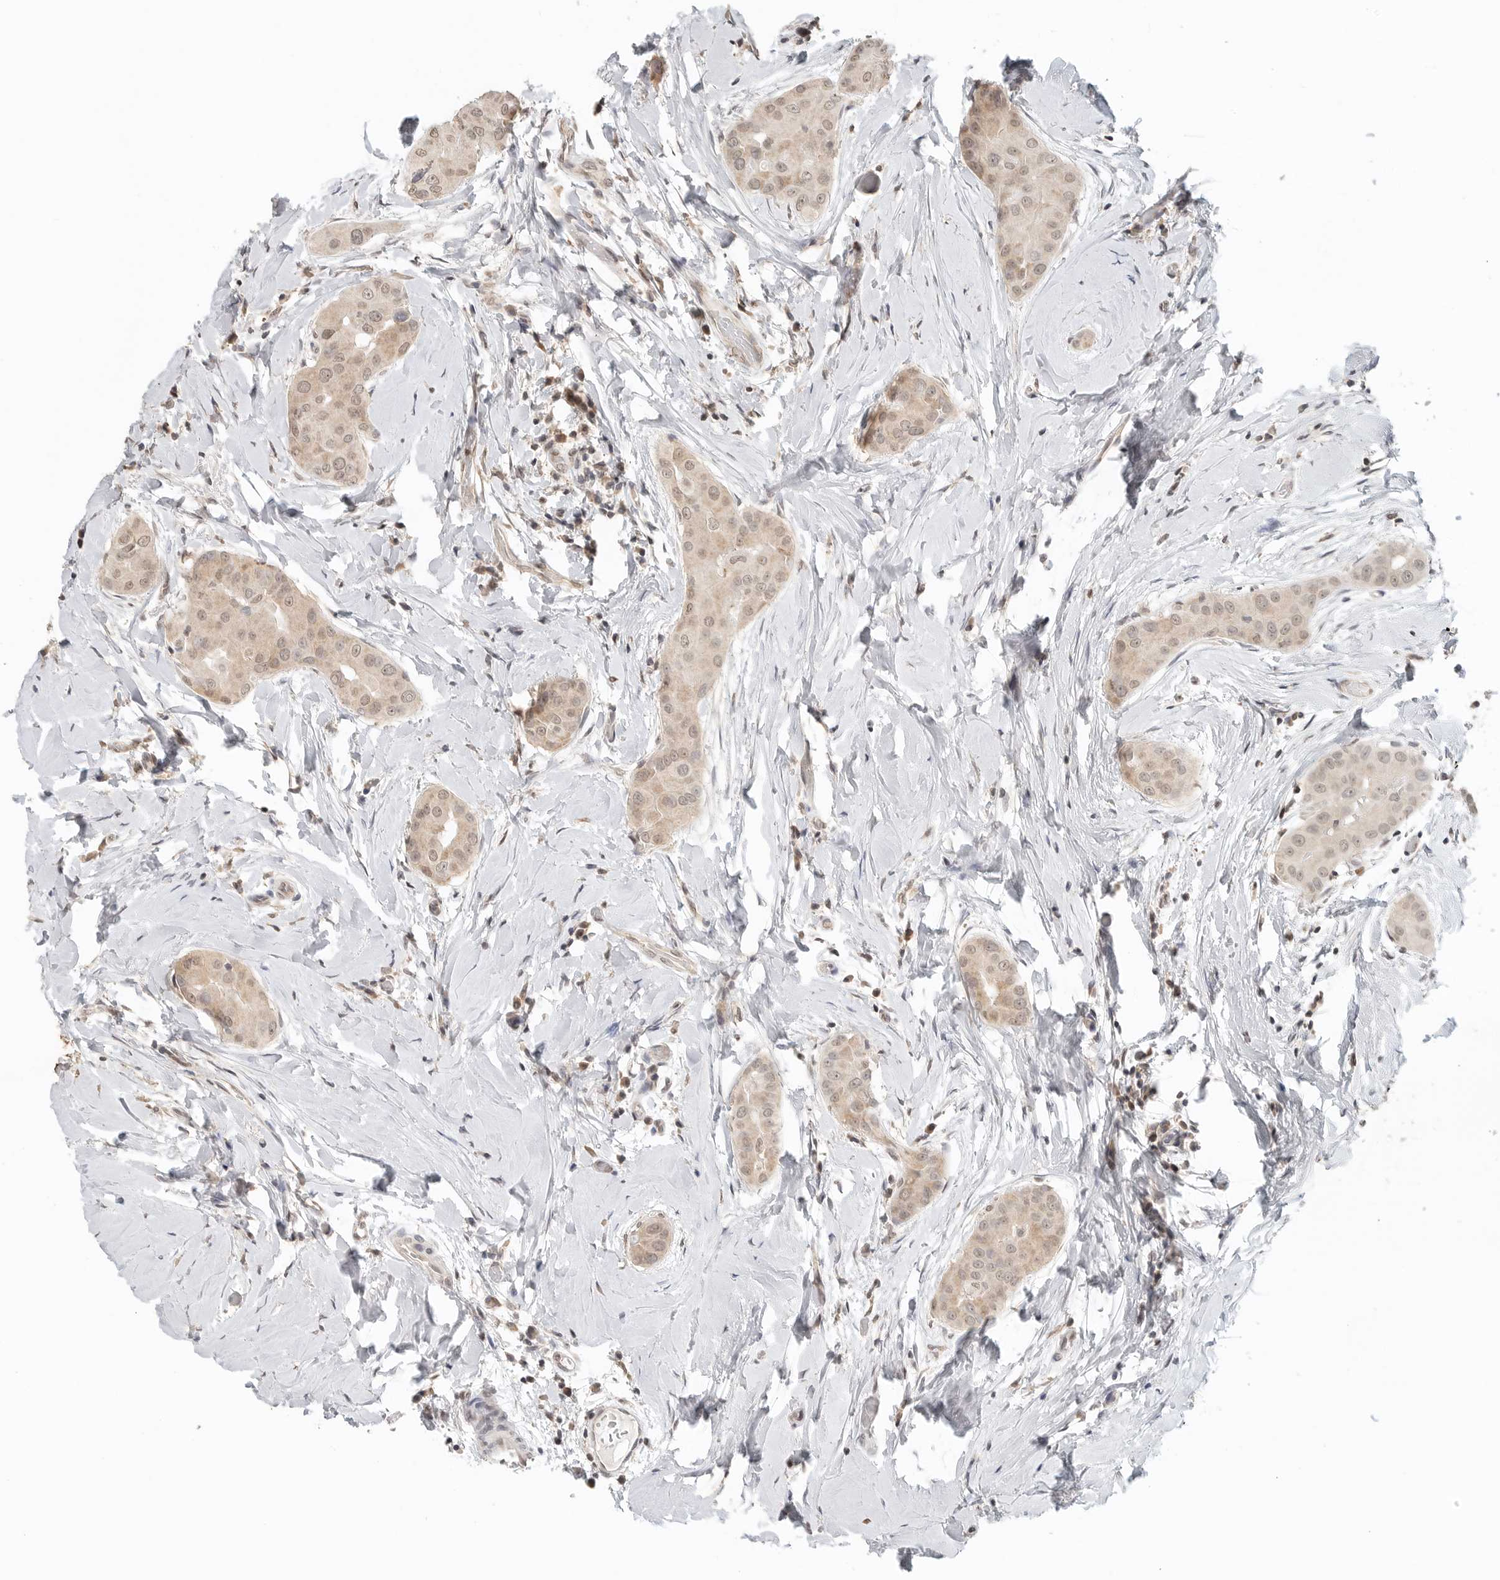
{"staining": {"intensity": "weak", "quantity": ">75%", "location": "cytoplasmic/membranous,nuclear"}, "tissue": "thyroid cancer", "cell_type": "Tumor cells", "image_type": "cancer", "snomed": [{"axis": "morphology", "description": "Papillary adenocarcinoma, NOS"}, {"axis": "topography", "description": "Thyroid gland"}], "caption": "Thyroid cancer (papillary adenocarcinoma) was stained to show a protein in brown. There is low levels of weak cytoplasmic/membranous and nuclear expression in approximately >75% of tumor cells. The protein of interest is shown in brown color, while the nuclei are stained blue.", "gene": "METAP1", "patient": {"sex": "male", "age": 33}}